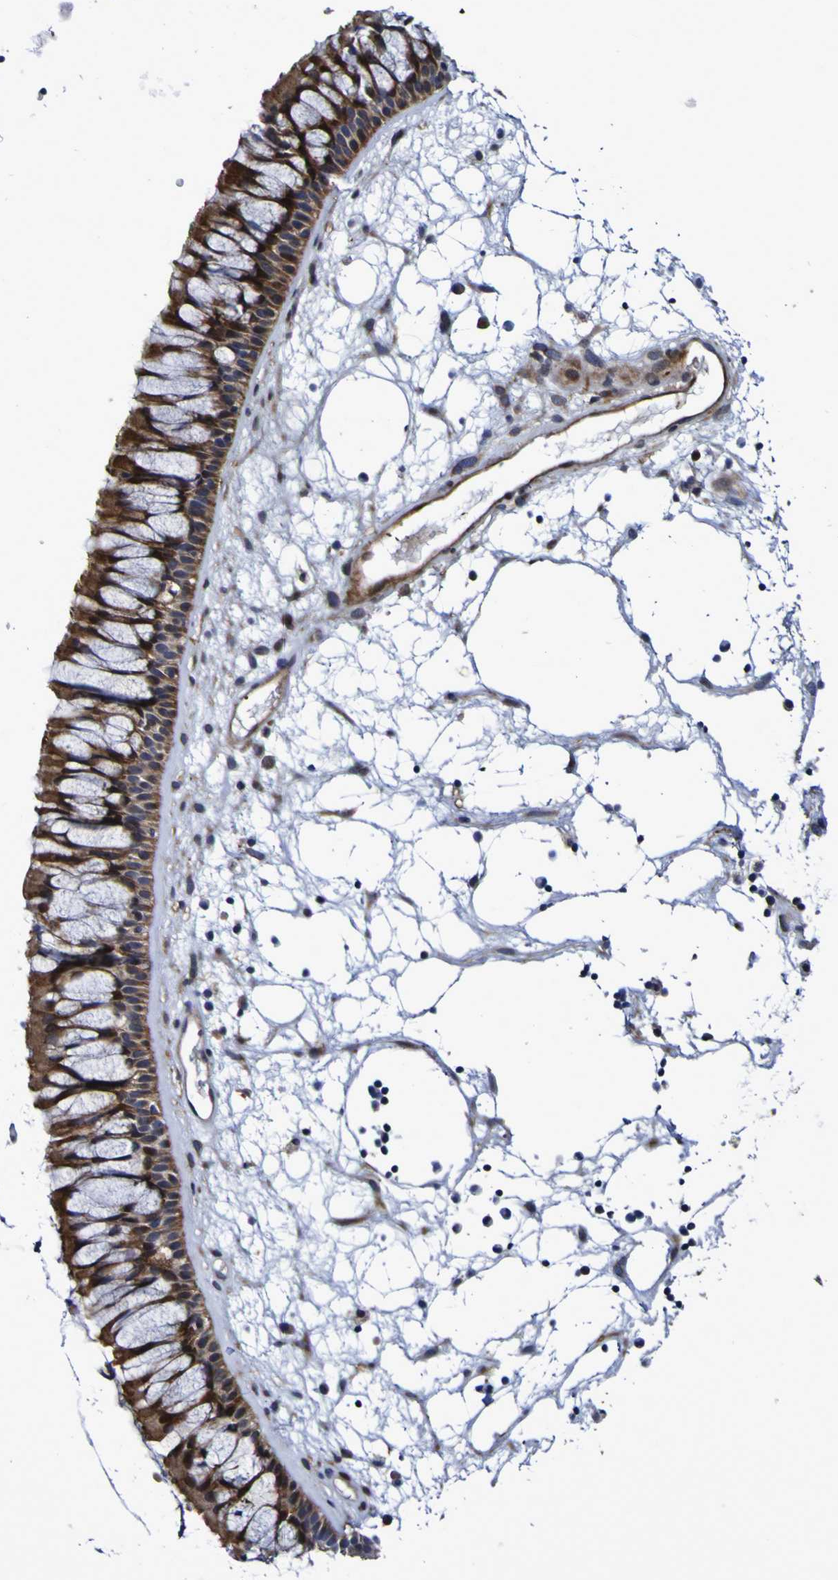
{"staining": {"intensity": "moderate", "quantity": ">75%", "location": "cytoplasmic/membranous,nuclear"}, "tissue": "nasopharynx", "cell_type": "Respiratory epithelial cells", "image_type": "normal", "snomed": [{"axis": "morphology", "description": "Normal tissue, NOS"}, {"axis": "morphology", "description": "Inflammation, NOS"}, {"axis": "topography", "description": "Nasopharynx"}], "caption": "A medium amount of moderate cytoplasmic/membranous,nuclear positivity is seen in approximately >75% of respiratory epithelial cells in benign nasopharynx.", "gene": "MGLL", "patient": {"sex": "male", "age": 48}}